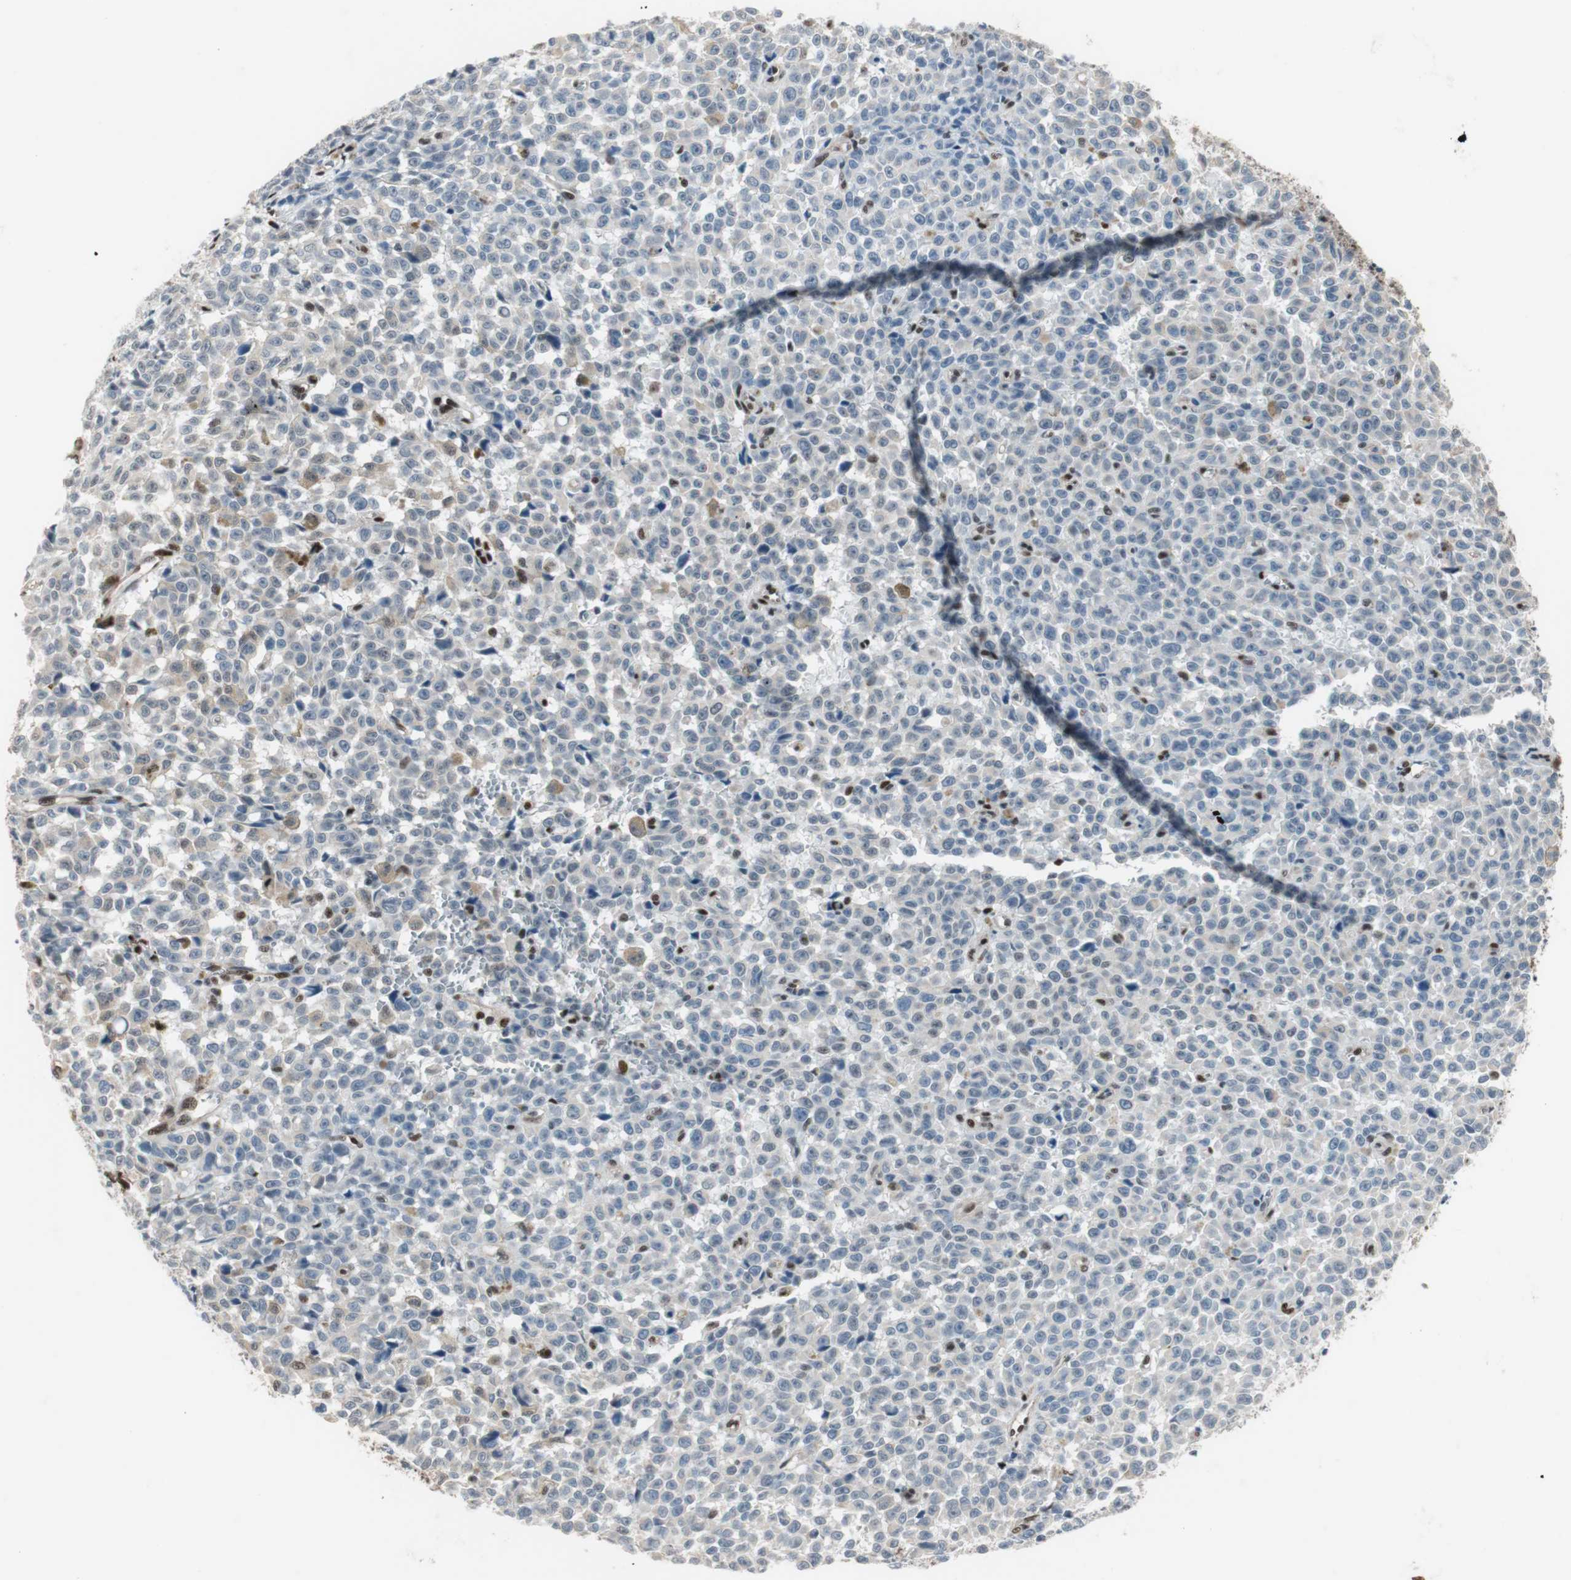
{"staining": {"intensity": "moderate", "quantity": "<25%", "location": "cytoplasmic/membranous,nuclear"}, "tissue": "melanoma", "cell_type": "Tumor cells", "image_type": "cancer", "snomed": [{"axis": "morphology", "description": "Malignant melanoma, NOS"}, {"axis": "topography", "description": "Skin"}], "caption": "Brown immunohistochemical staining in human malignant melanoma shows moderate cytoplasmic/membranous and nuclear positivity in approximately <25% of tumor cells.", "gene": "PML", "patient": {"sex": "female", "age": 82}}